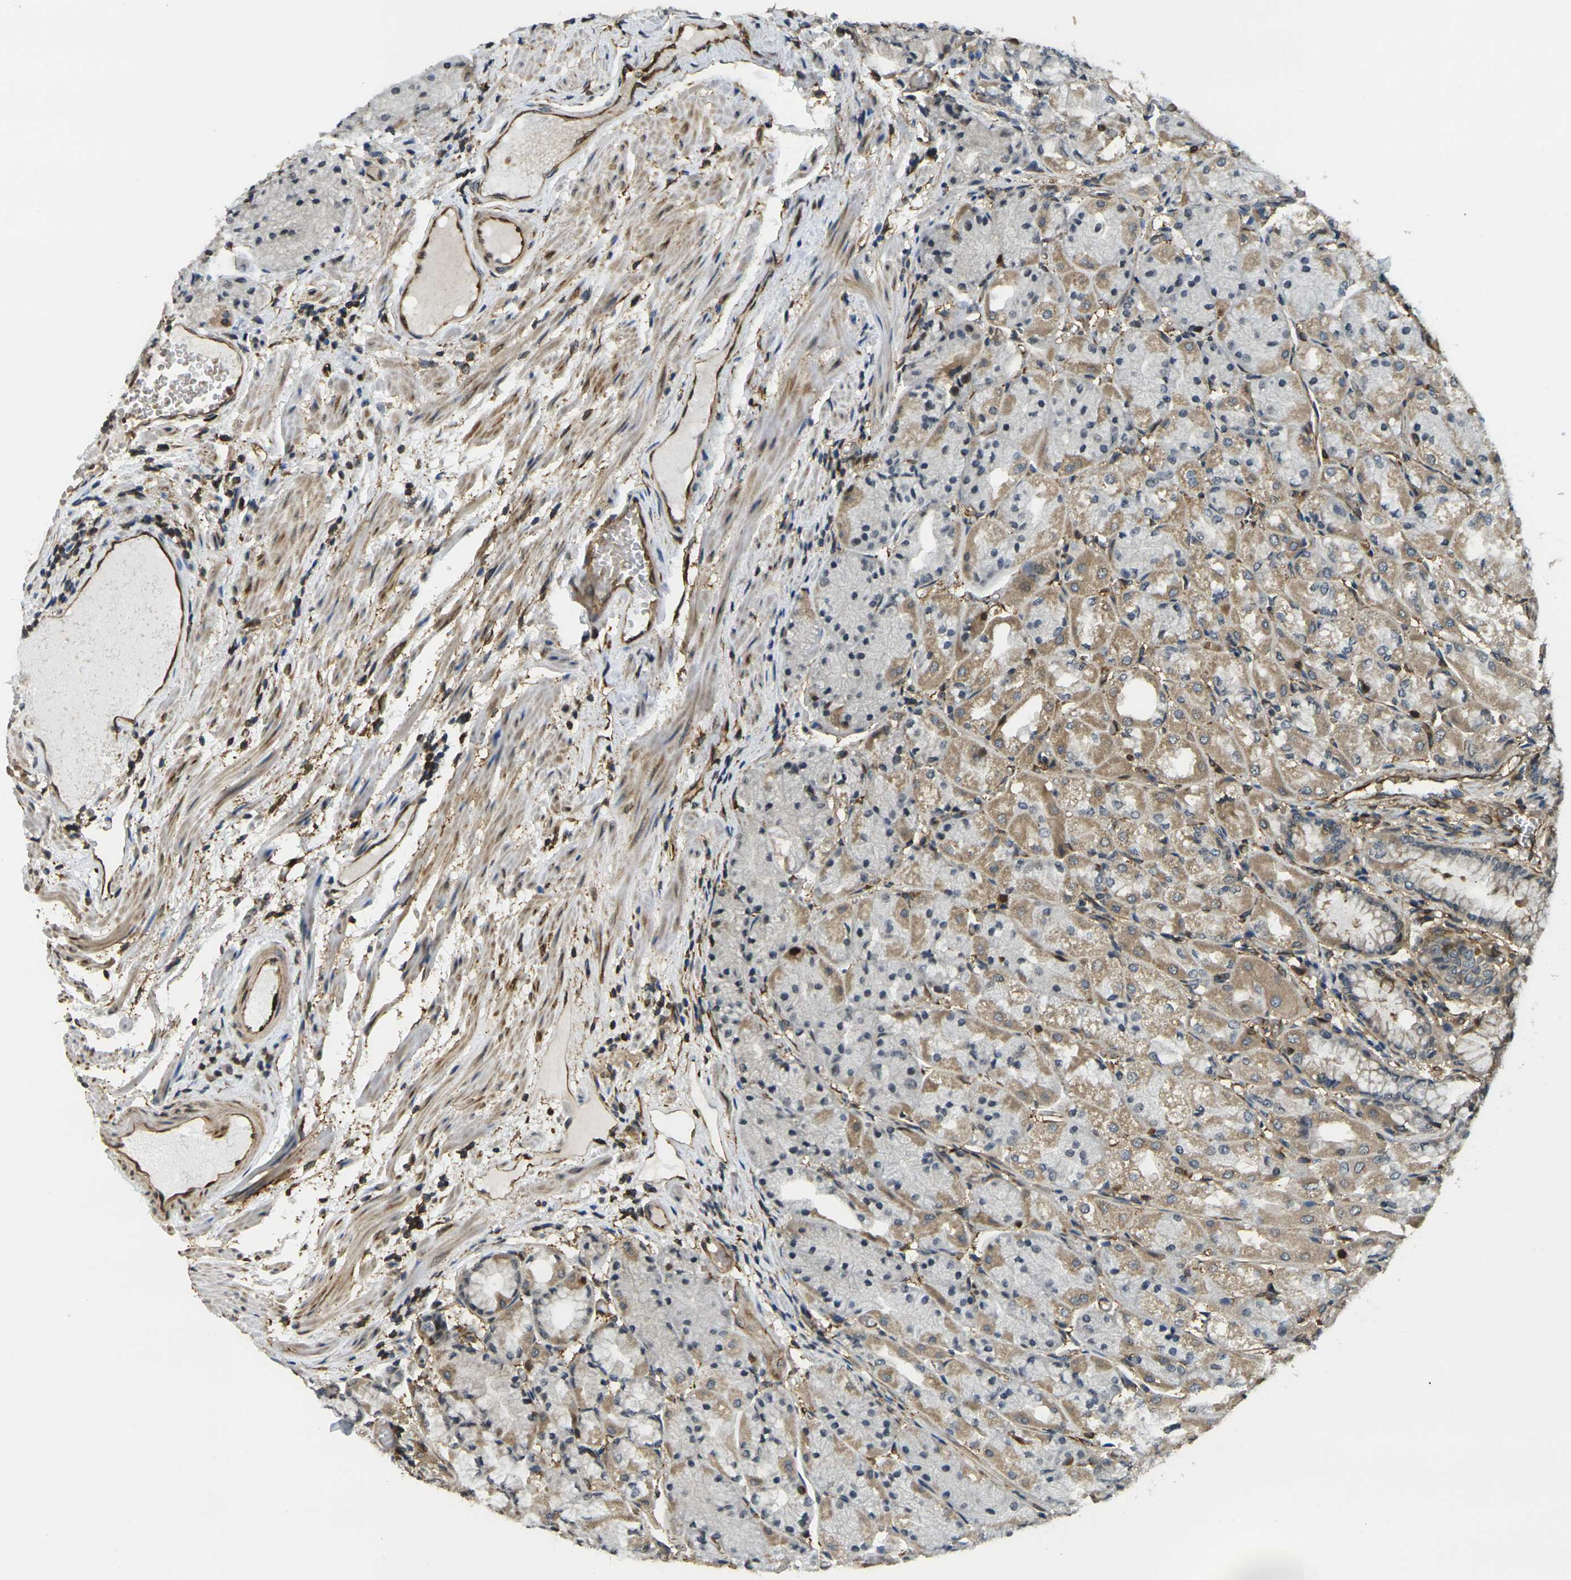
{"staining": {"intensity": "moderate", "quantity": "25%-75%", "location": "cytoplasmic/membranous"}, "tissue": "stomach", "cell_type": "Glandular cells", "image_type": "normal", "snomed": [{"axis": "morphology", "description": "Normal tissue, NOS"}, {"axis": "topography", "description": "Stomach, upper"}], "caption": "This image reveals immunohistochemistry staining of benign human stomach, with medium moderate cytoplasmic/membranous positivity in about 25%-75% of glandular cells.", "gene": "CAST", "patient": {"sex": "male", "age": 72}}